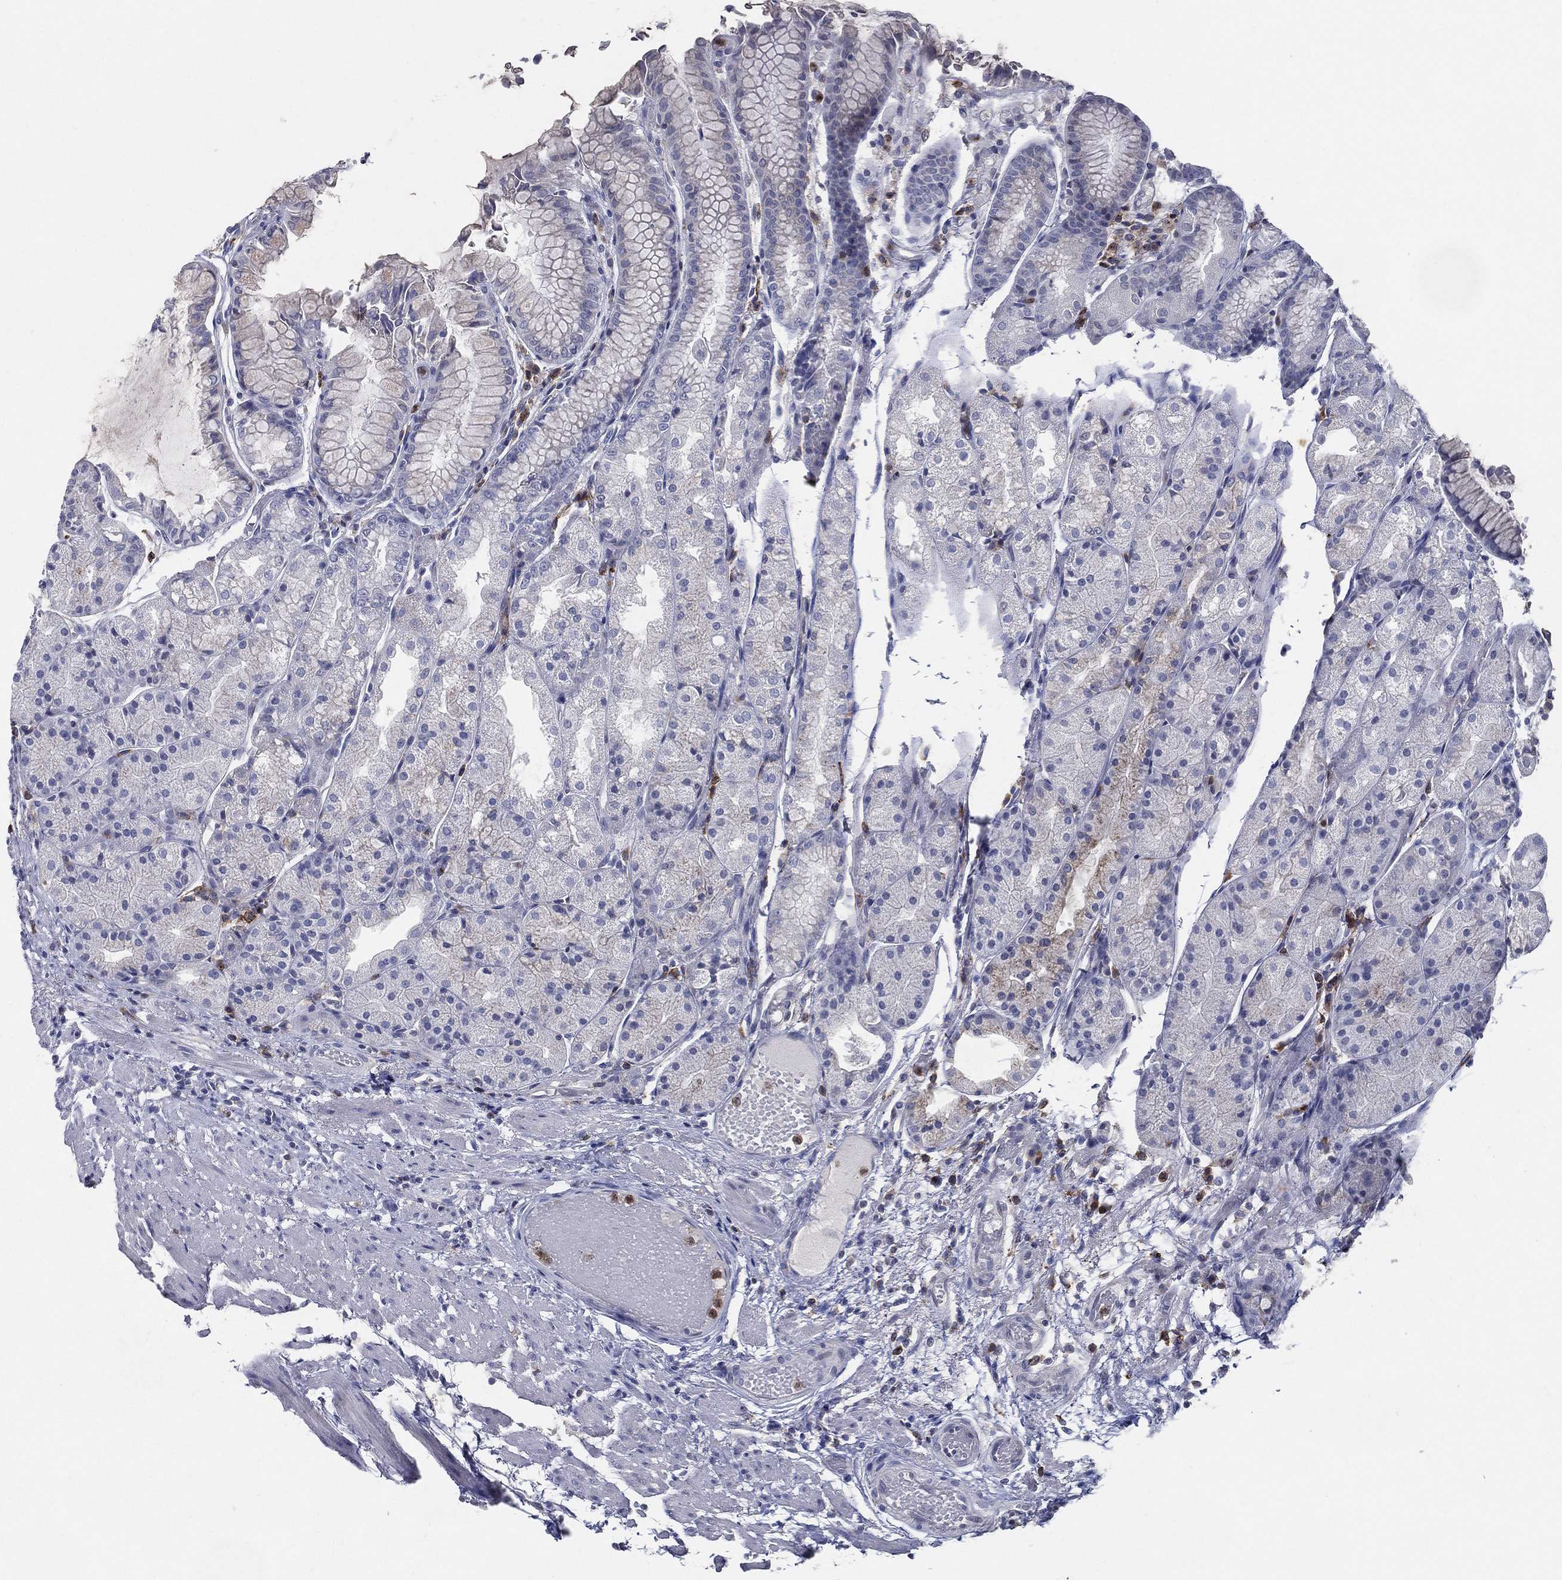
{"staining": {"intensity": "weak", "quantity": "<25%", "location": "cytoplasmic/membranous"}, "tissue": "stomach", "cell_type": "Glandular cells", "image_type": "normal", "snomed": [{"axis": "morphology", "description": "Normal tissue, NOS"}, {"axis": "topography", "description": "Stomach, upper"}], "caption": "Immunohistochemical staining of benign human stomach demonstrates no significant positivity in glandular cells. (DAB immunohistochemistry (IHC), high magnification).", "gene": "EVI2B", "patient": {"sex": "male", "age": 72}}